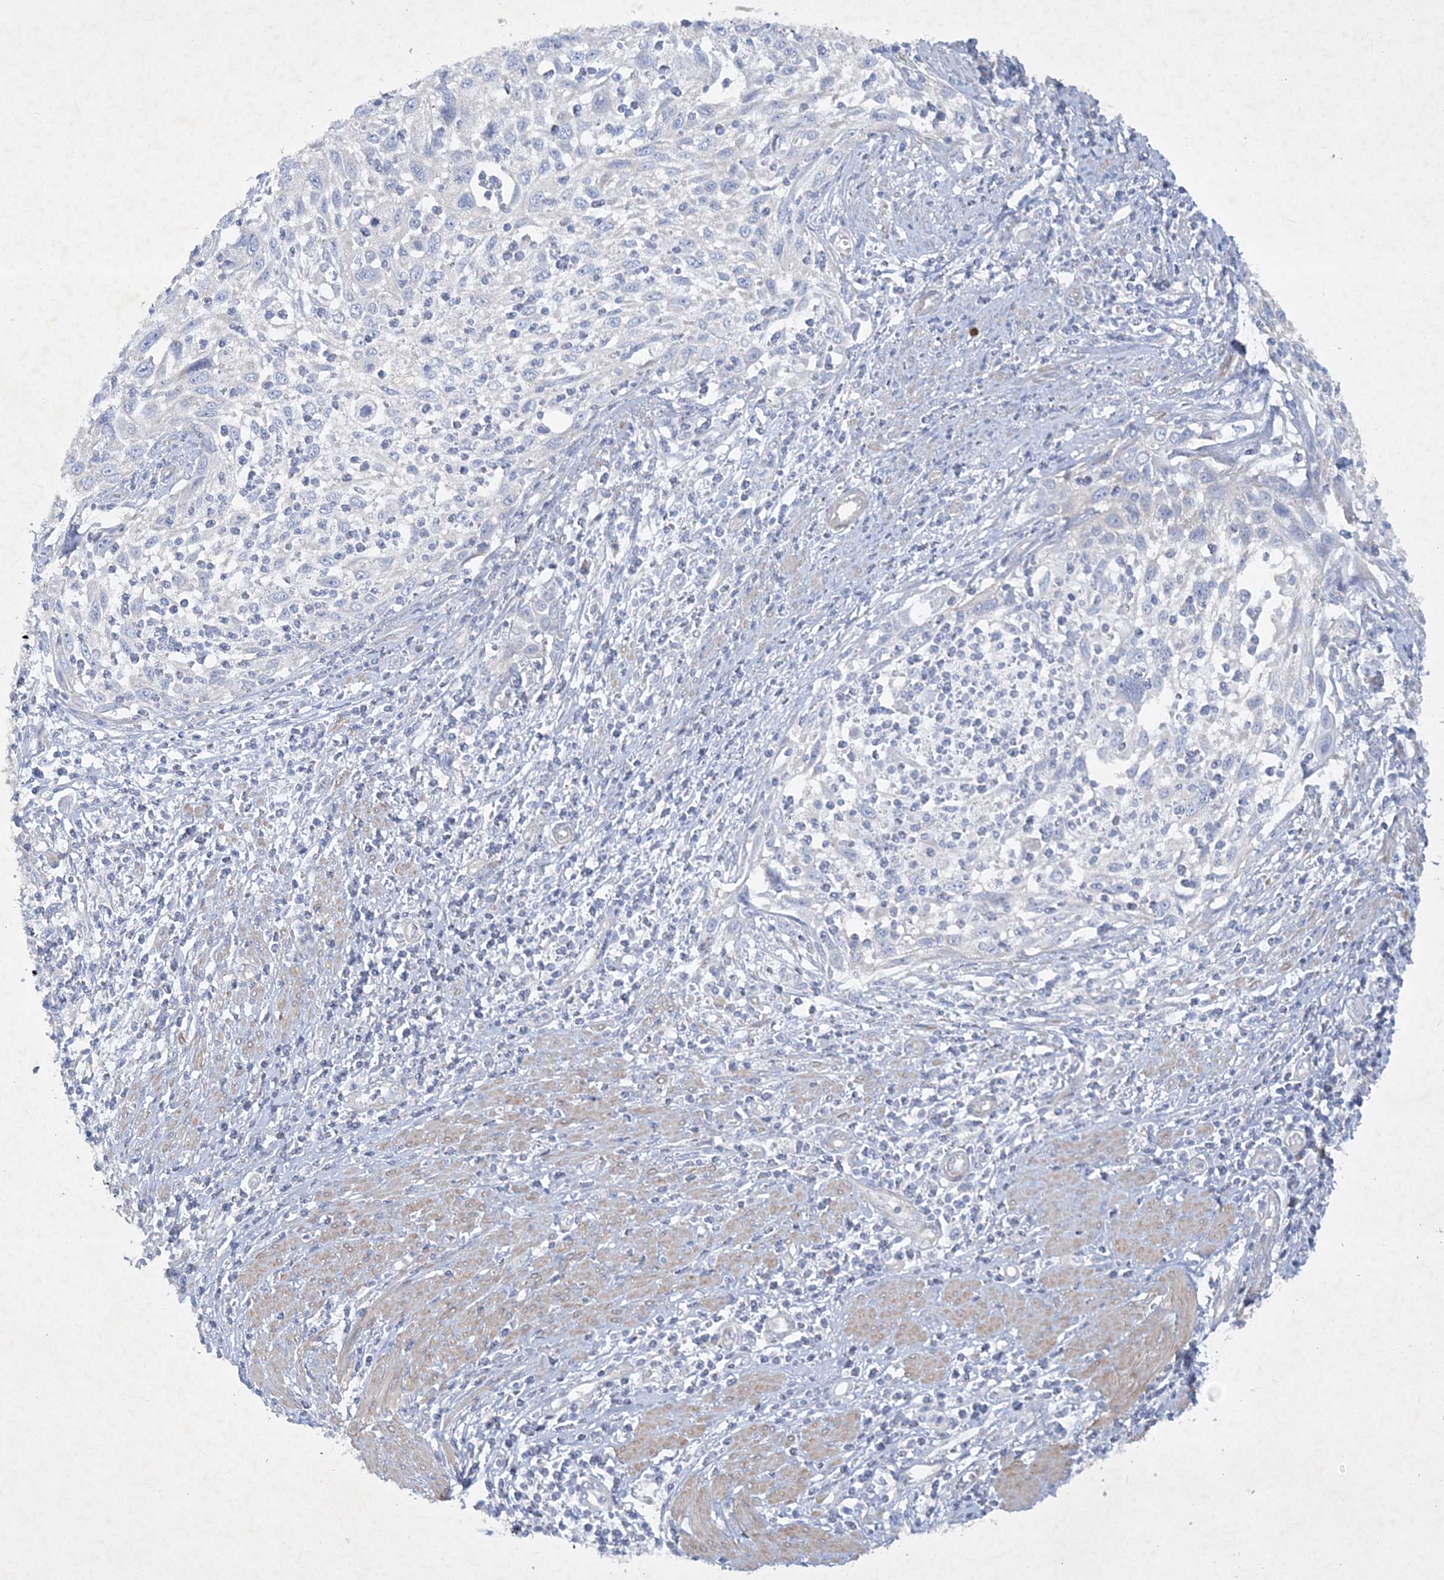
{"staining": {"intensity": "negative", "quantity": "none", "location": "none"}, "tissue": "cervical cancer", "cell_type": "Tumor cells", "image_type": "cancer", "snomed": [{"axis": "morphology", "description": "Squamous cell carcinoma, NOS"}, {"axis": "topography", "description": "Cervix"}], "caption": "Immunohistochemistry of human cervical squamous cell carcinoma shows no positivity in tumor cells. (Immunohistochemistry, brightfield microscopy, high magnification).", "gene": "FARSB", "patient": {"sex": "female", "age": 70}}